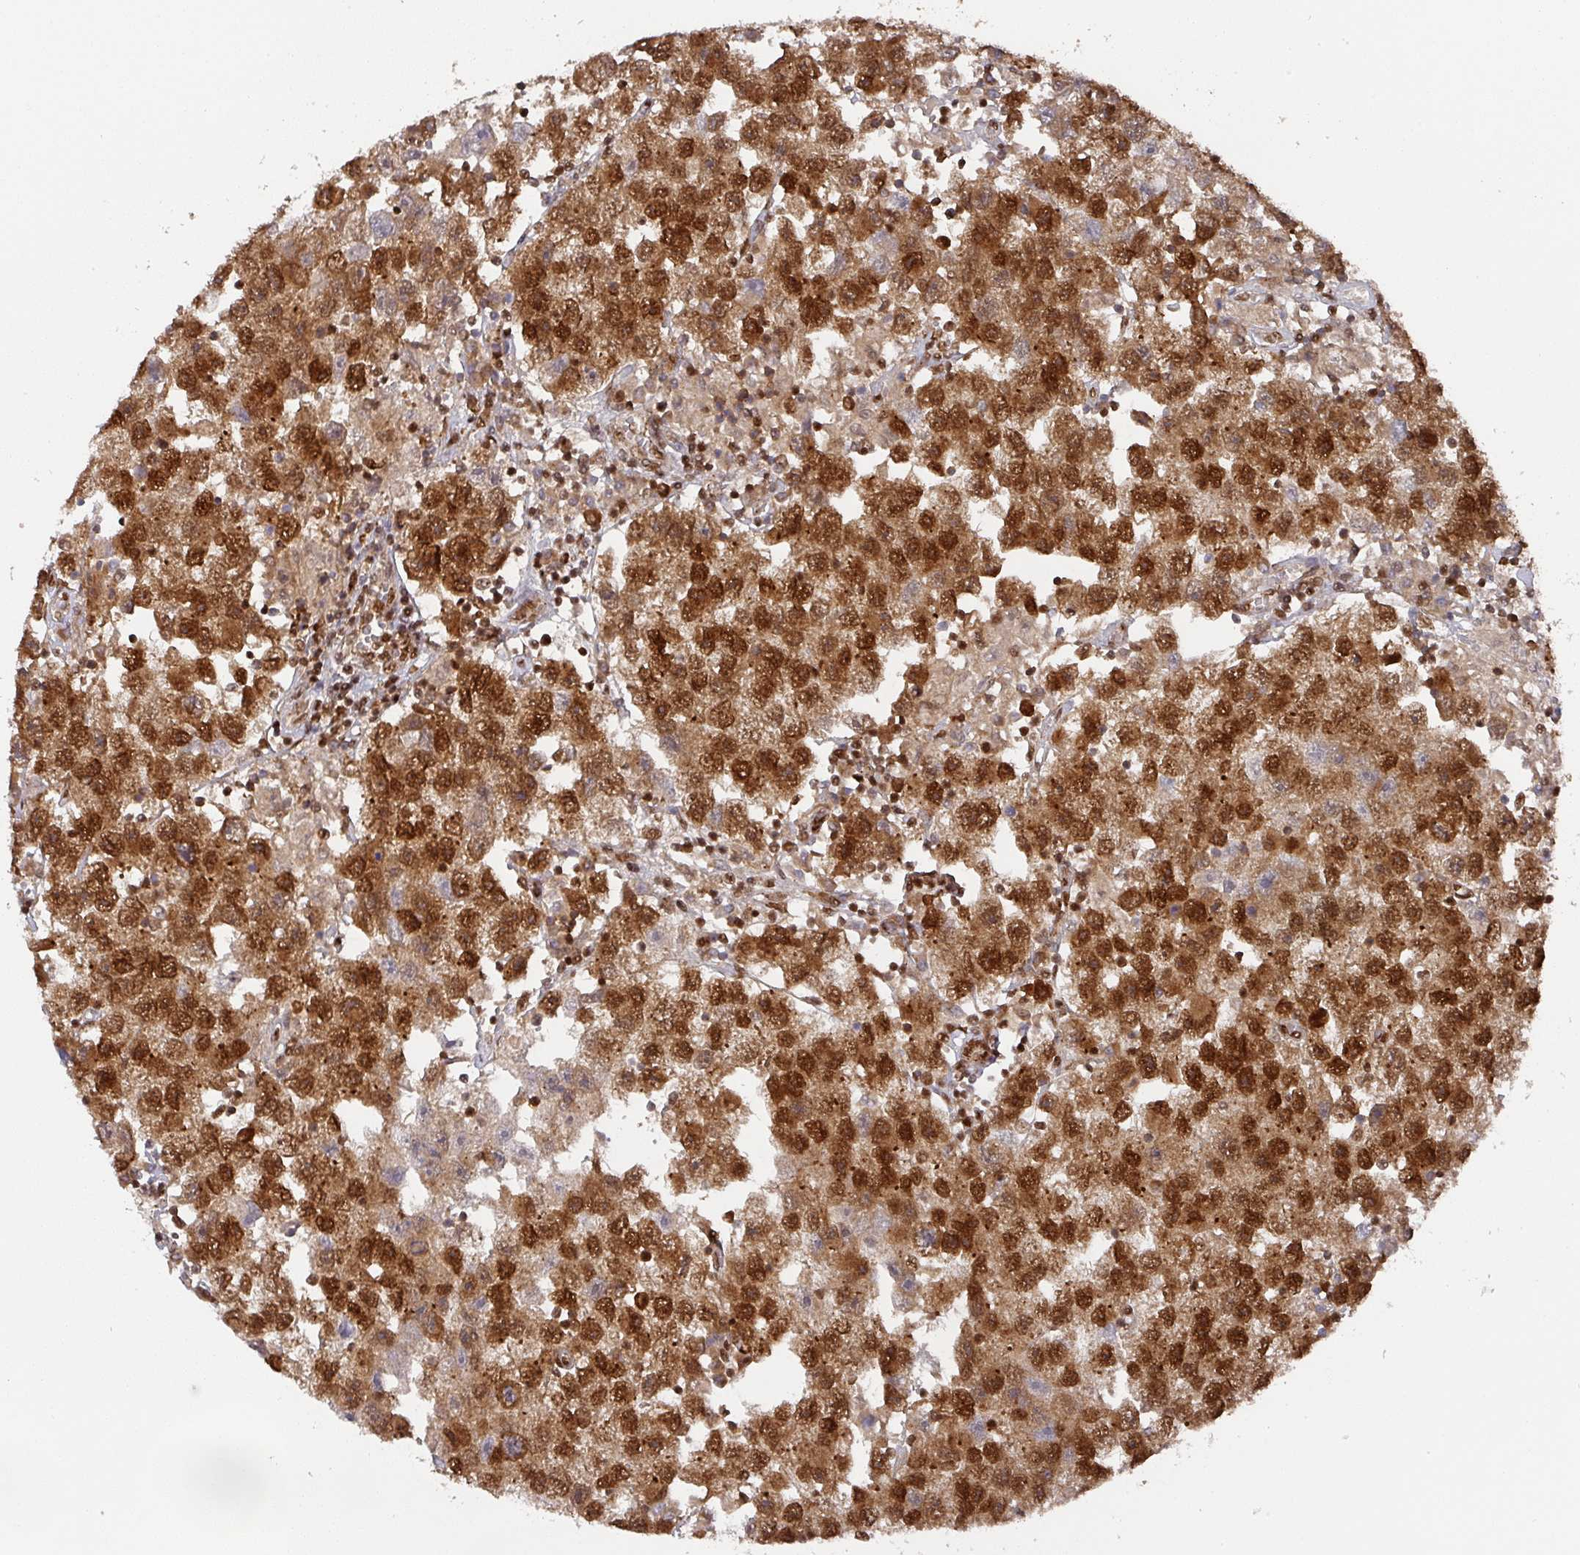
{"staining": {"intensity": "strong", "quantity": ">75%", "location": "cytoplasmic/membranous,nuclear"}, "tissue": "testis cancer", "cell_type": "Tumor cells", "image_type": "cancer", "snomed": [{"axis": "morphology", "description": "Seminoma, NOS"}, {"axis": "topography", "description": "Testis"}], "caption": "Immunohistochemistry (IHC) micrograph of neoplastic tissue: testis cancer (seminoma) stained using IHC demonstrates high levels of strong protein expression localized specifically in the cytoplasmic/membranous and nuclear of tumor cells, appearing as a cytoplasmic/membranous and nuclear brown color.", "gene": "DIDO1", "patient": {"sex": "male", "age": 26}}